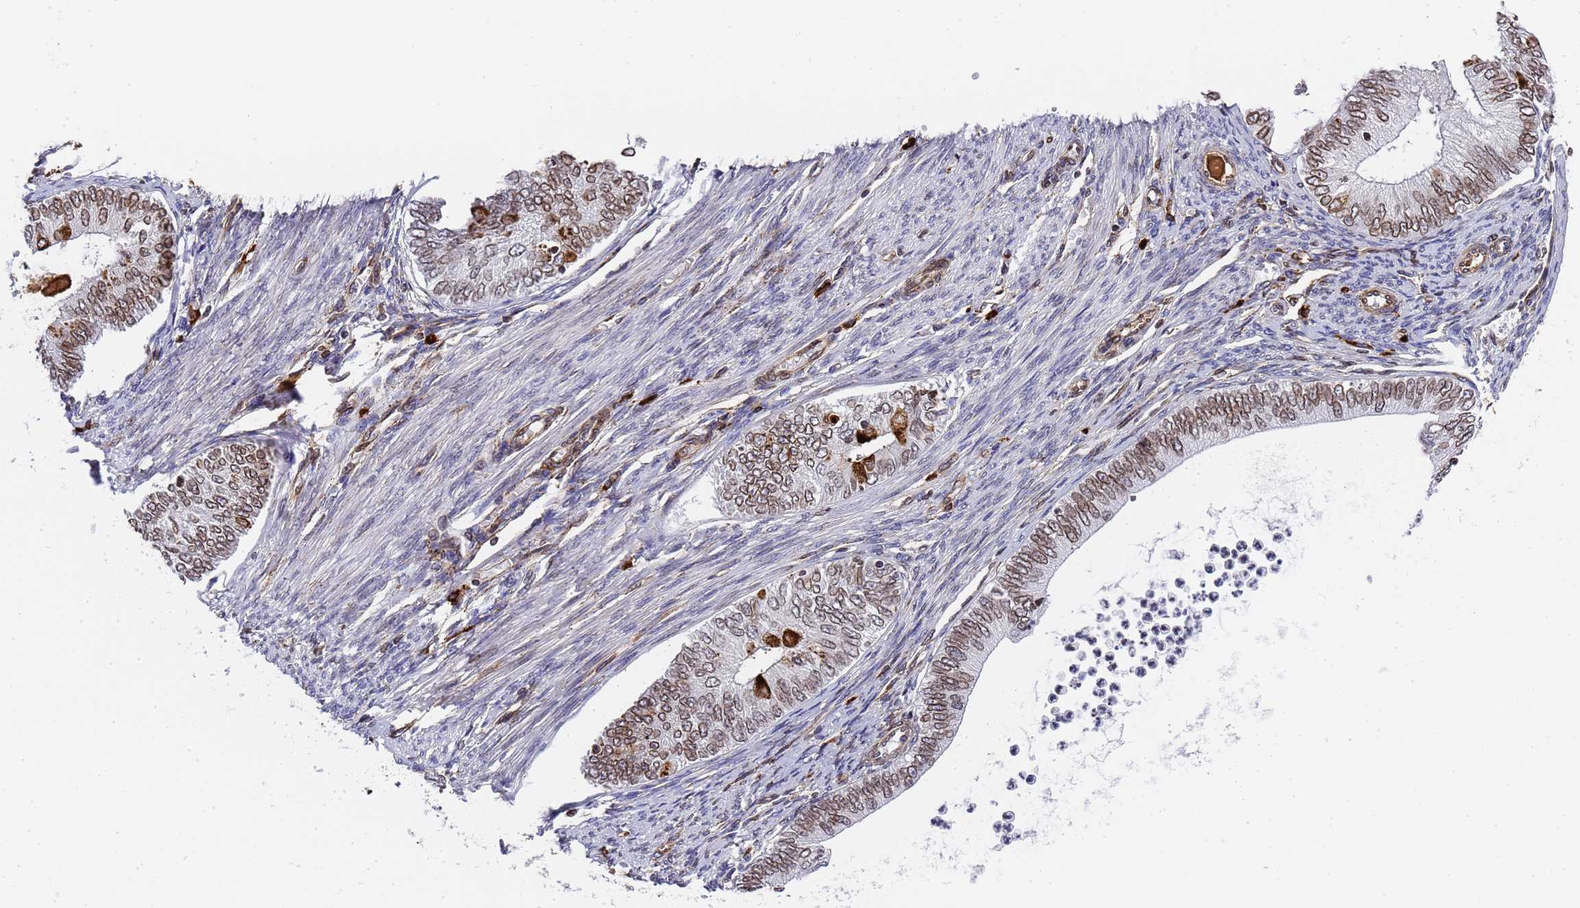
{"staining": {"intensity": "strong", "quantity": "<25%", "location": "cytoplasmic/membranous,nuclear"}, "tissue": "endometrial cancer", "cell_type": "Tumor cells", "image_type": "cancer", "snomed": [{"axis": "morphology", "description": "Adenocarcinoma, NOS"}, {"axis": "topography", "description": "Endometrium"}], "caption": "IHC photomicrograph of endometrial cancer (adenocarcinoma) stained for a protein (brown), which displays medium levels of strong cytoplasmic/membranous and nuclear positivity in approximately <25% of tumor cells.", "gene": "IGFBP7", "patient": {"sex": "female", "age": 68}}